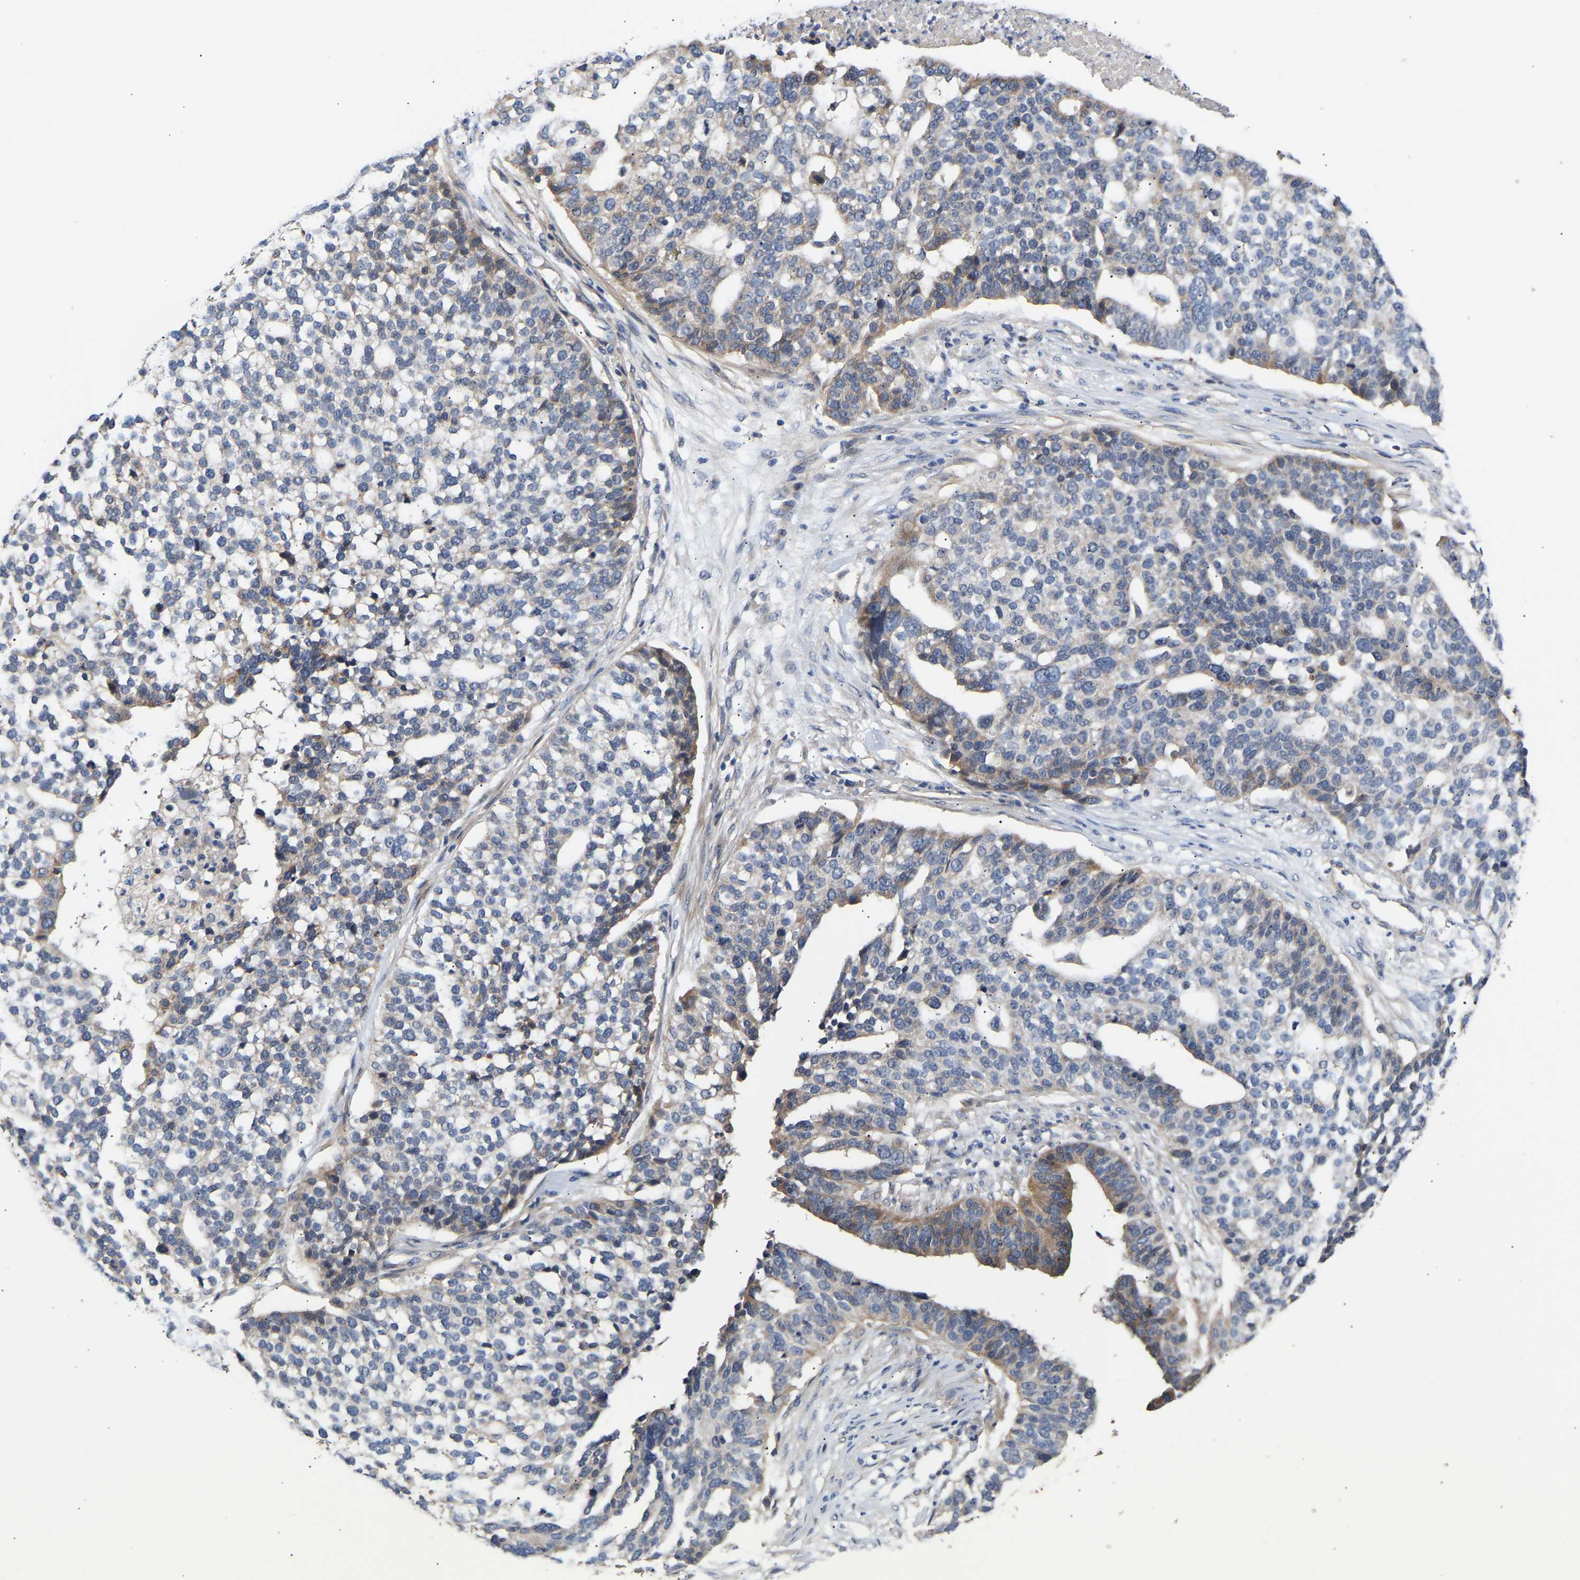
{"staining": {"intensity": "moderate", "quantity": "<25%", "location": "cytoplasmic/membranous"}, "tissue": "ovarian cancer", "cell_type": "Tumor cells", "image_type": "cancer", "snomed": [{"axis": "morphology", "description": "Cystadenocarcinoma, serous, NOS"}, {"axis": "topography", "description": "Ovary"}], "caption": "The photomicrograph demonstrates staining of ovarian serous cystadenocarcinoma, revealing moderate cytoplasmic/membranous protein positivity (brown color) within tumor cells.", "gene": "KASH5", "patient": {"sex": "female", "age": 59}}